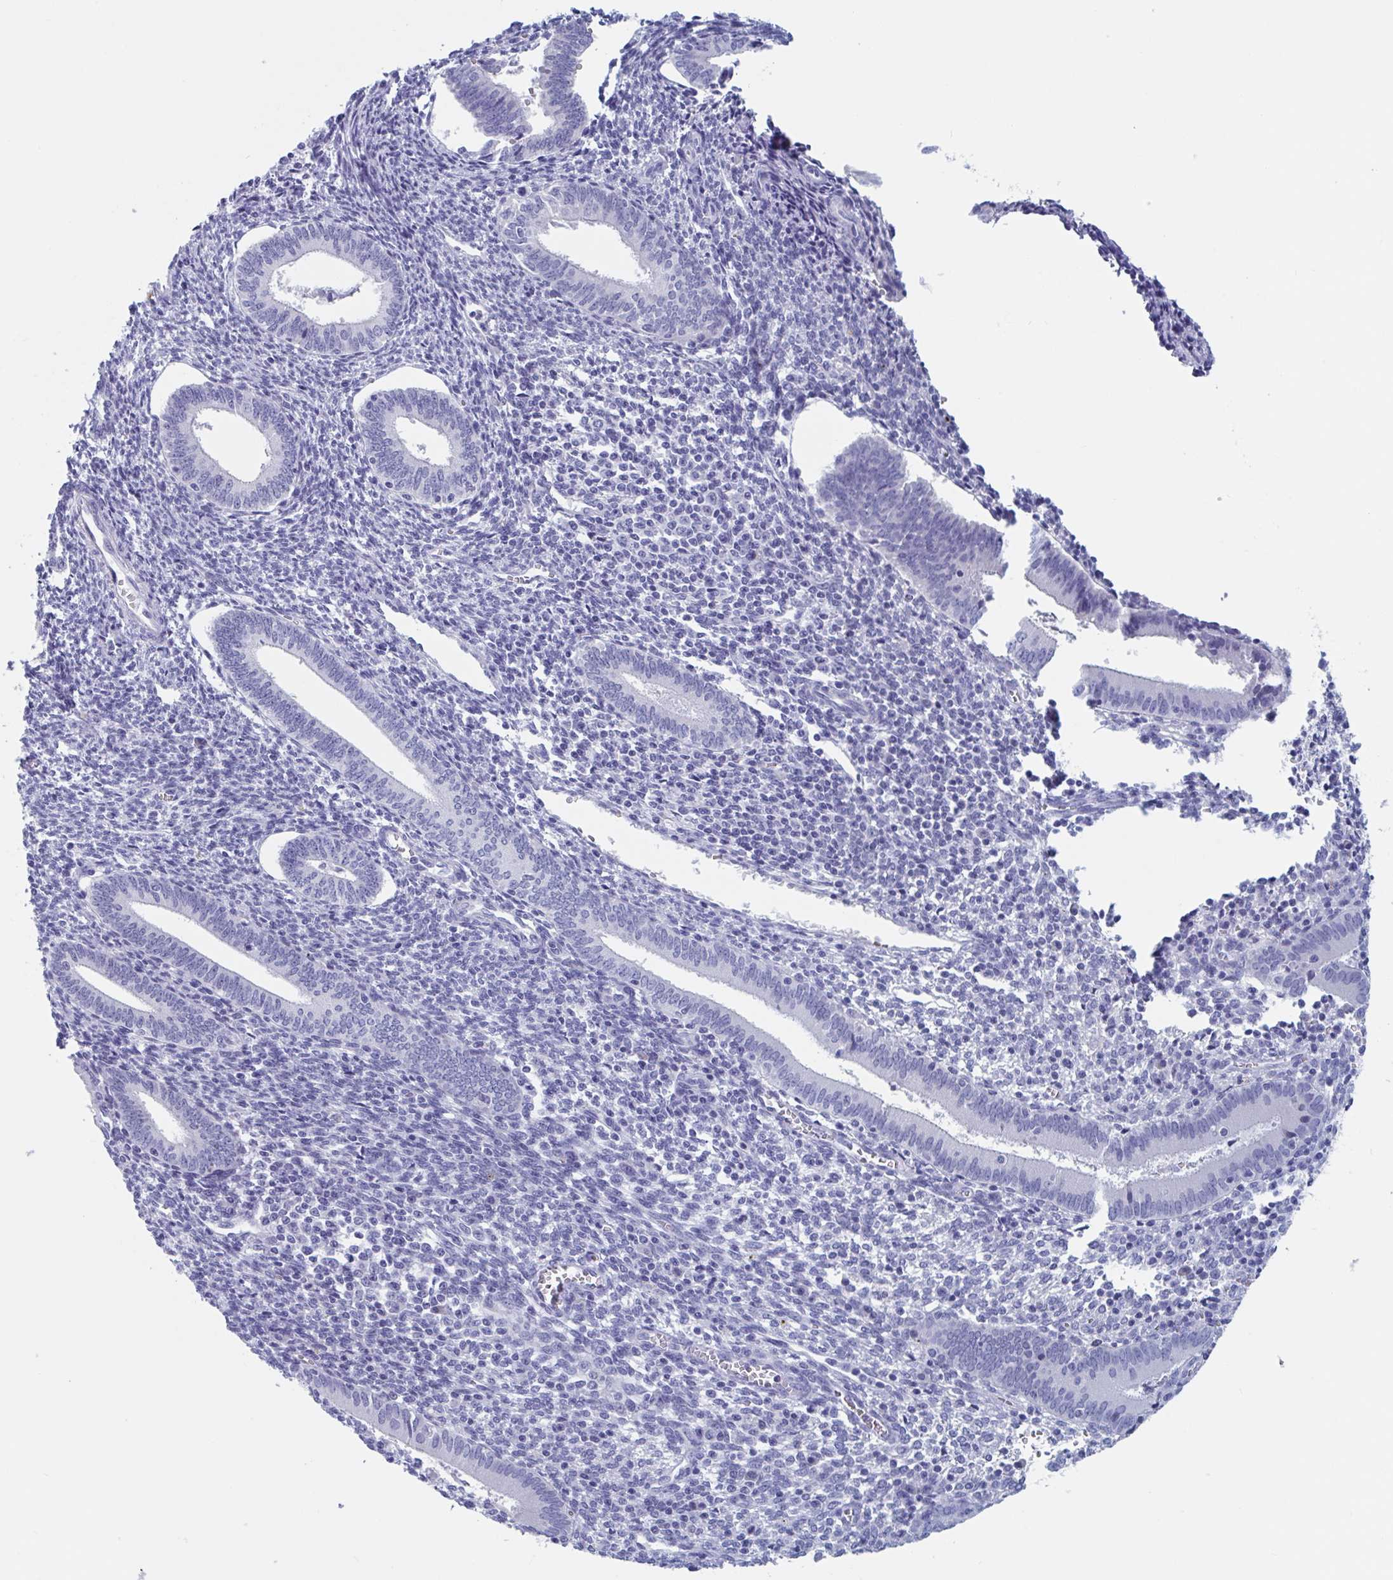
{"staining": {"intensity": "negative", "quantity": "none", "location": "none"}, "tissue": "endometrium", "cell_type": "Cells in endometrial stroma", "image_type": "normal", "snomed": [{"axis": "morphology", "description": "Normal tissue, NOS"}, {"axis": "topography", "description": "Endometrium"}], "caption": "Cells in endometrial stroma show no significant protein expression in benign endometrium. (Brightfield microscopy of DAB IHC at high magnification).", "gene": "DPEP3", "patient": {"sex": "female", "age": 41}}